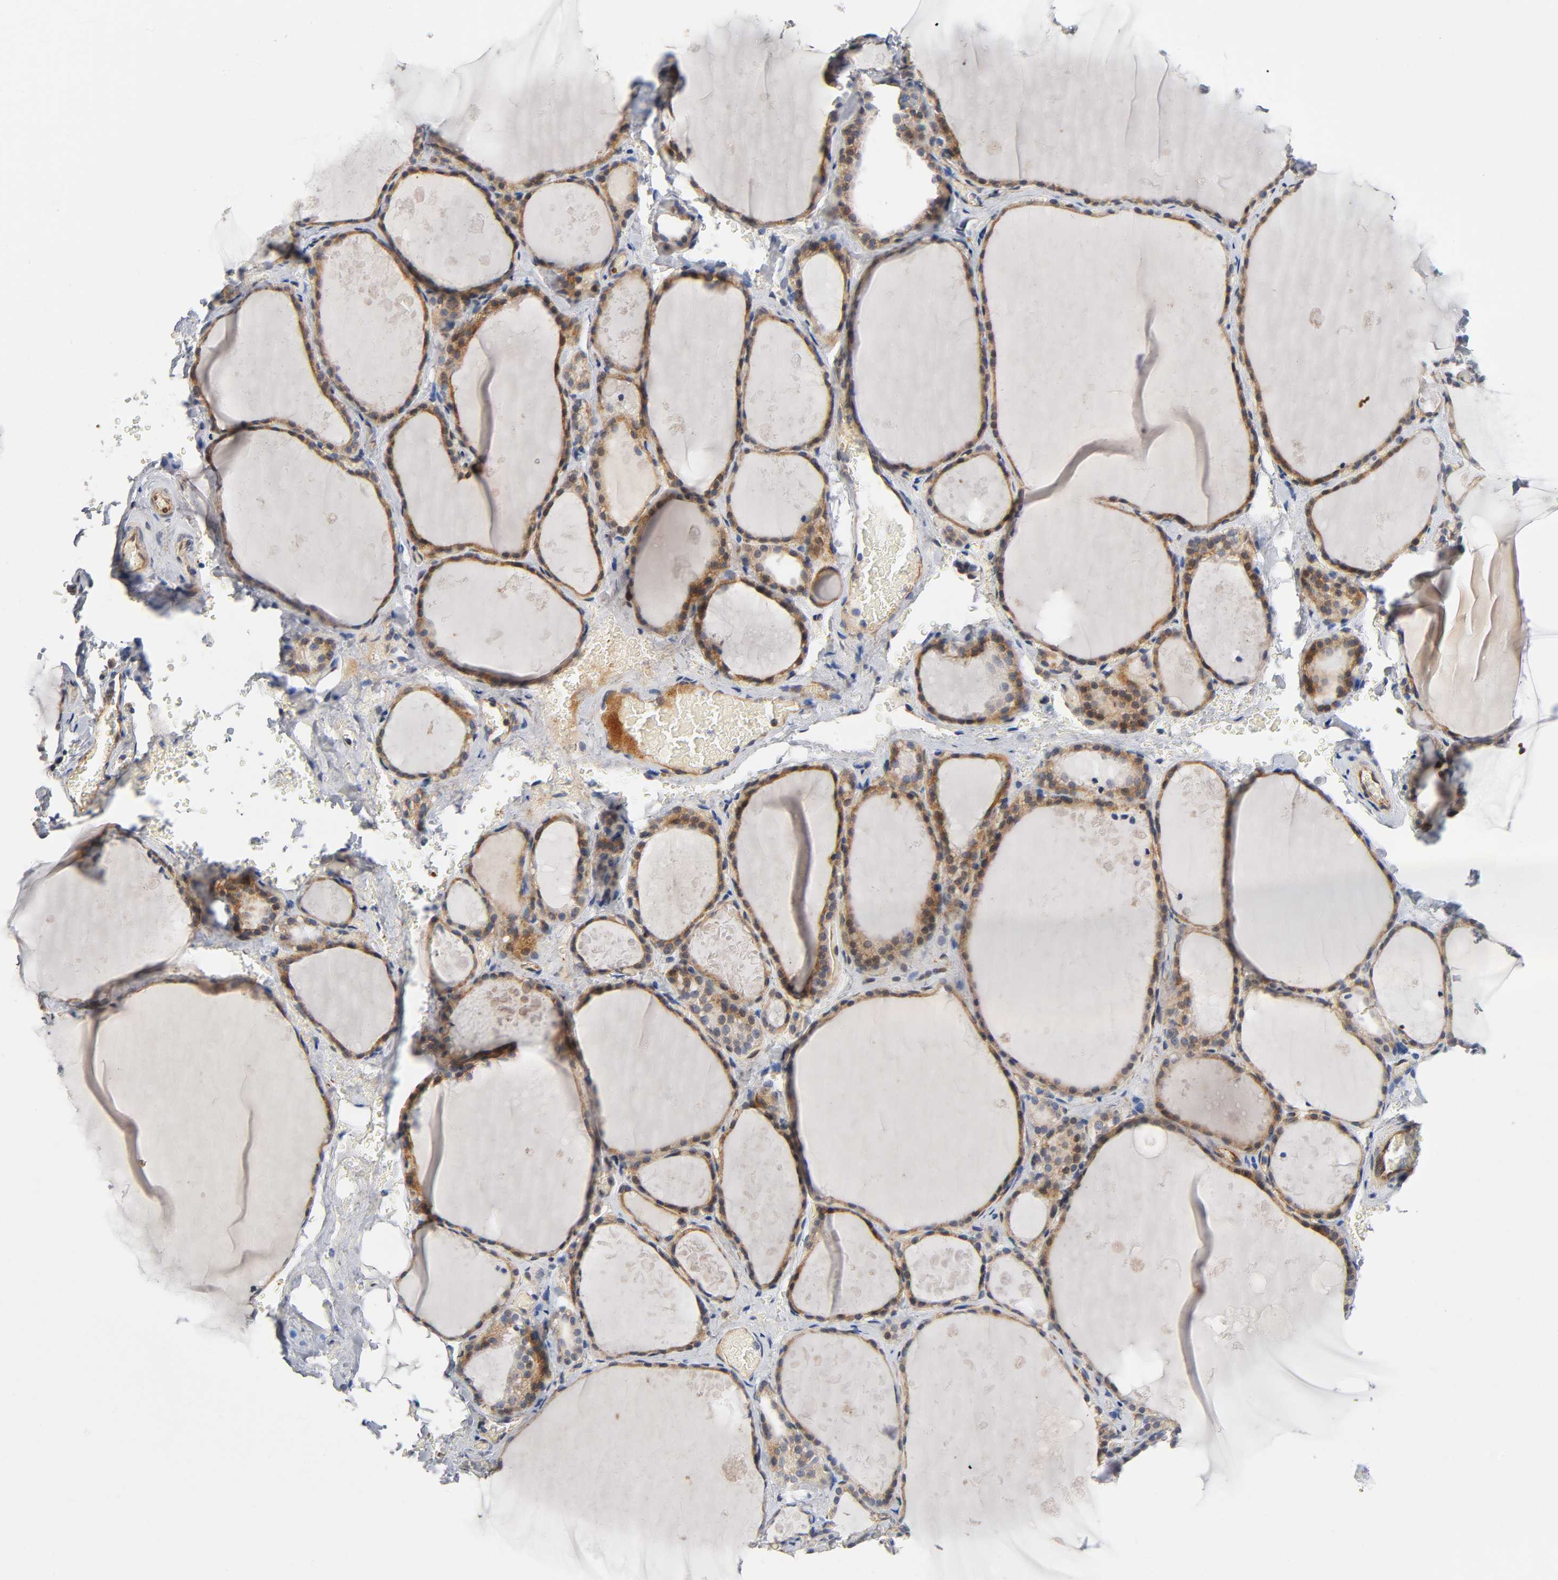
{"staining": {"intensity": "moderate", "quantity": ">75%", "location": "cytoplasmic/membranous"}, "tissue": "thyroid gland", "cell_type": "Glandular cells", "image_type": "normal", "snomed": [{"axis": "morphology", "description": "Normal tissue, NOS"}, {"axis": "topography", "description": "Thyroid gland"}], "caption": "Immunohistochemical staining of benign thyroid gland exhibits moderate cytoplasmic/membranous protein staining in approximately >75% of glandular cells.", "gene": "CD2AP", "patient": {"sex": "male", "age": 61}}